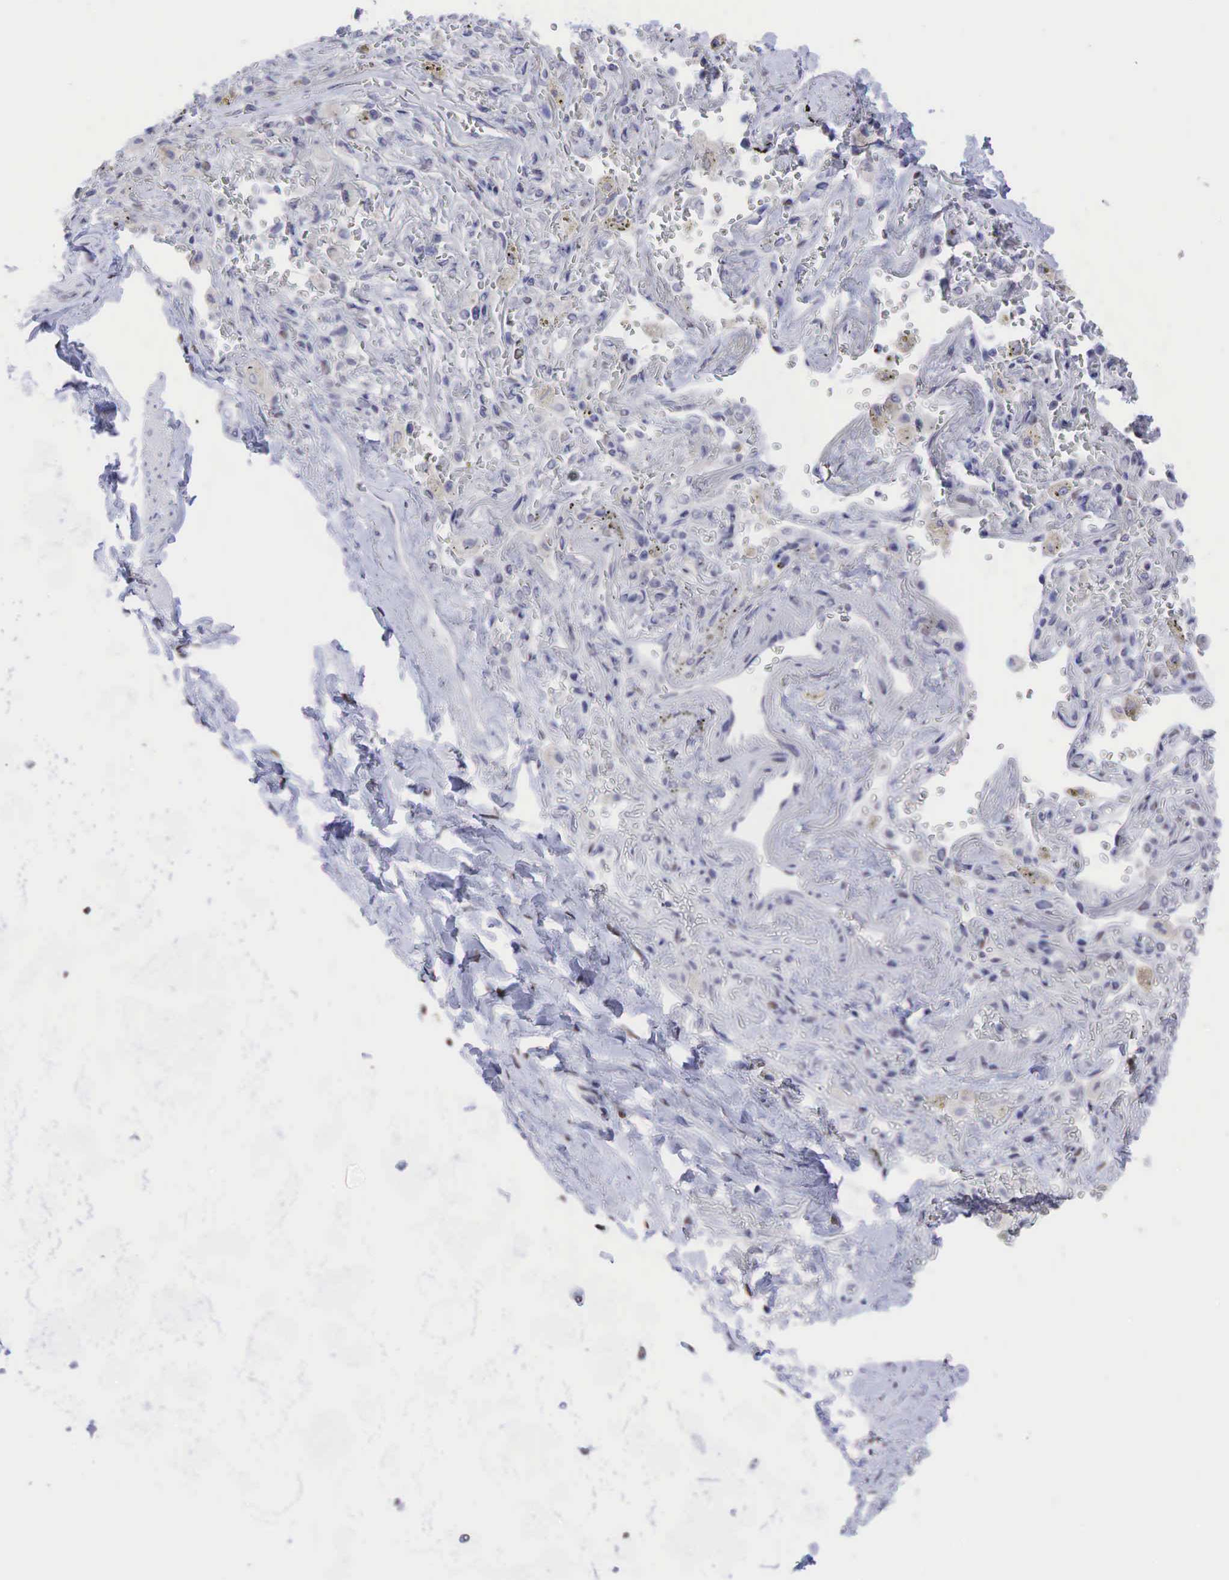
{"staining": {"intensity": "negative", "quantity": "none", "location": "none"}, "tissue": "adipose tissue", "cell_type": "Adipocytes", "image_type": "normal", "snomed": [{"axis": "morphology", "description": "Normal tissue, NOS"}, {"axis": "topography", "description": "Cartilage tissue"}, {"axis": "topography", "description": "Lung"}], "caption": "Immunohistochemical staining of unremarkable human adipose tissue displays no significant expression in adipocytes. Brightfield microscopy of immunohistochemistry stained with DAB (brown) and hematoxylin (blue), captured at high magnification.", "gene": "AR", "patient": {"sex": "male", "age": 65}}